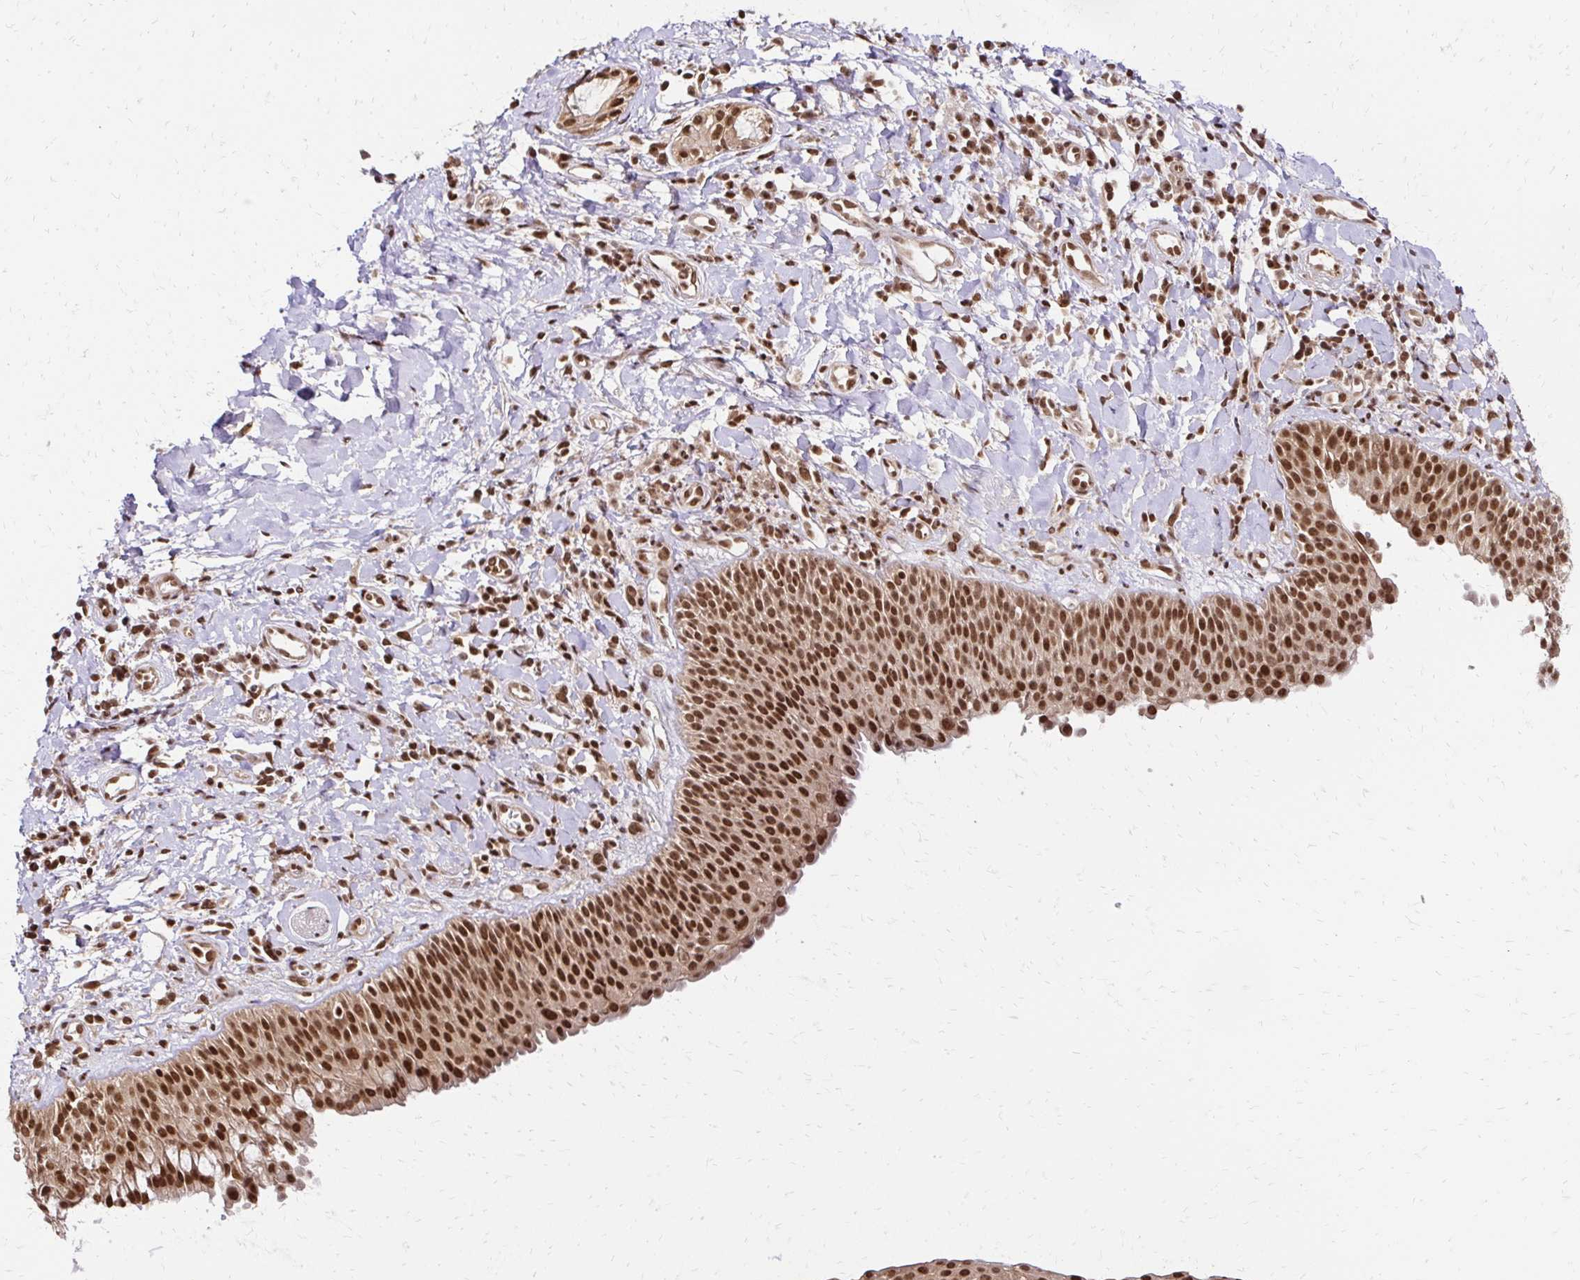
{"staining": {"intensity": "strong", "quantity": ">75%", "location": "nuclear"}, "tissue": "nasopharynx", "cell_type": "Respiratory epithelial cells", "image_type": "normal", "snomed": [{"axis": "morphology", "description": "Normal tissue, NOS"}, {"axis": "morphology", "description": "Inflammation, NOS"}, {"axis": "topography", "description": "Nasopharynx"}], "caption": "Brown immunohistochemical staining in normal human nasopharynx displays strong nuclear expression in about >75% of respiratory epithelial cells.", "gene": "GLYR1", "patient": {"sex": "male", "age": 54}}